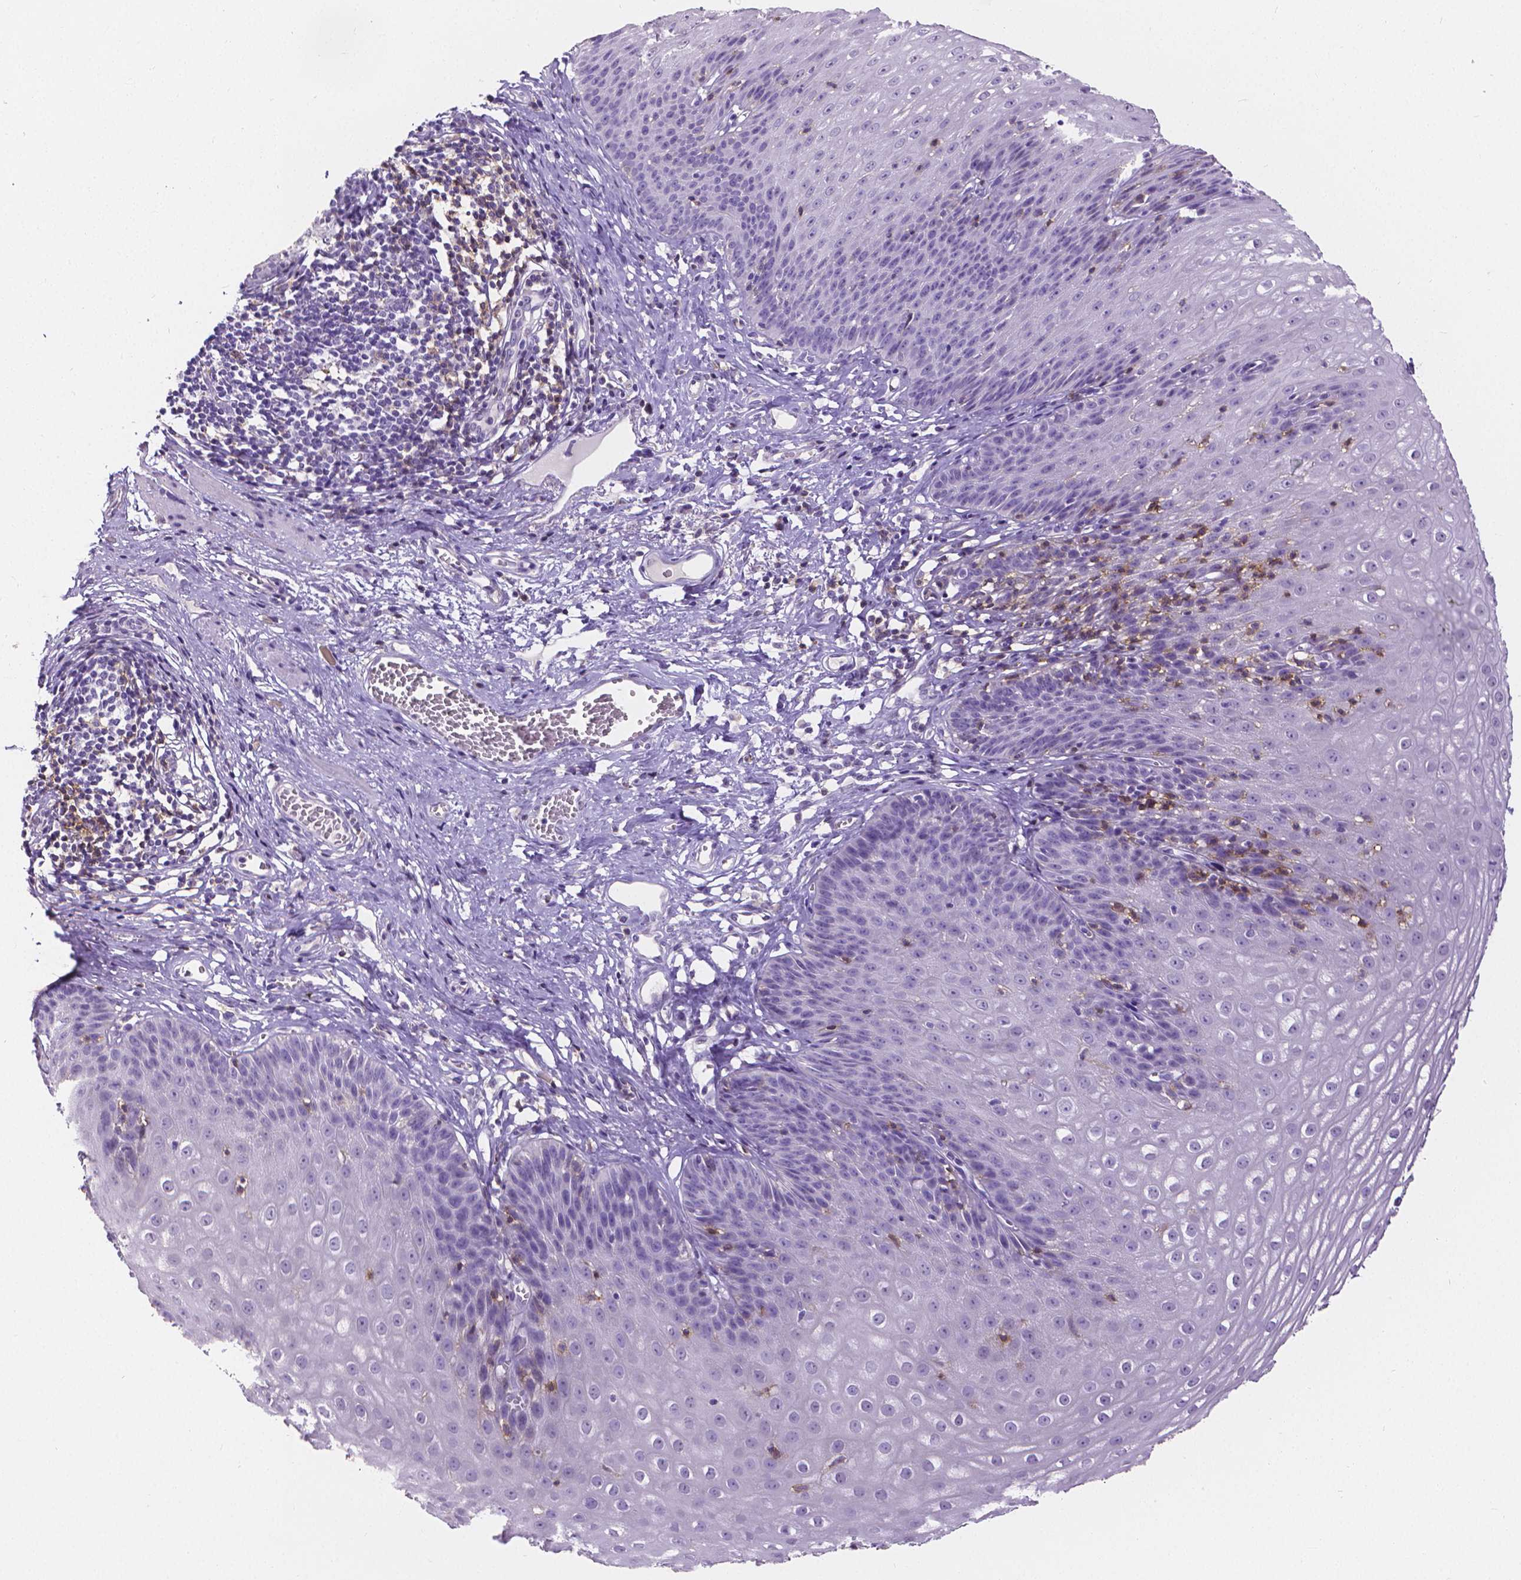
{"staining": {"intensity": "negative", "quantity": "none", "location": "none"}, "tissue": "esophagus", "cell_type": "Squamous epithelial cells", "image_type": "normal", "snomed": [{"axis": "morphology", "description": "Normal tissue, NOS"}, {"axis": "topography", "description": "Esophagus"}], "caption": "IHC photomicrograph of benign human esophagus stained for a protein (brown), which demonstrates no positivity in squamous epithelial cells.", "gene": "CD4", "patient": {"sex": "male", "age": 72}}